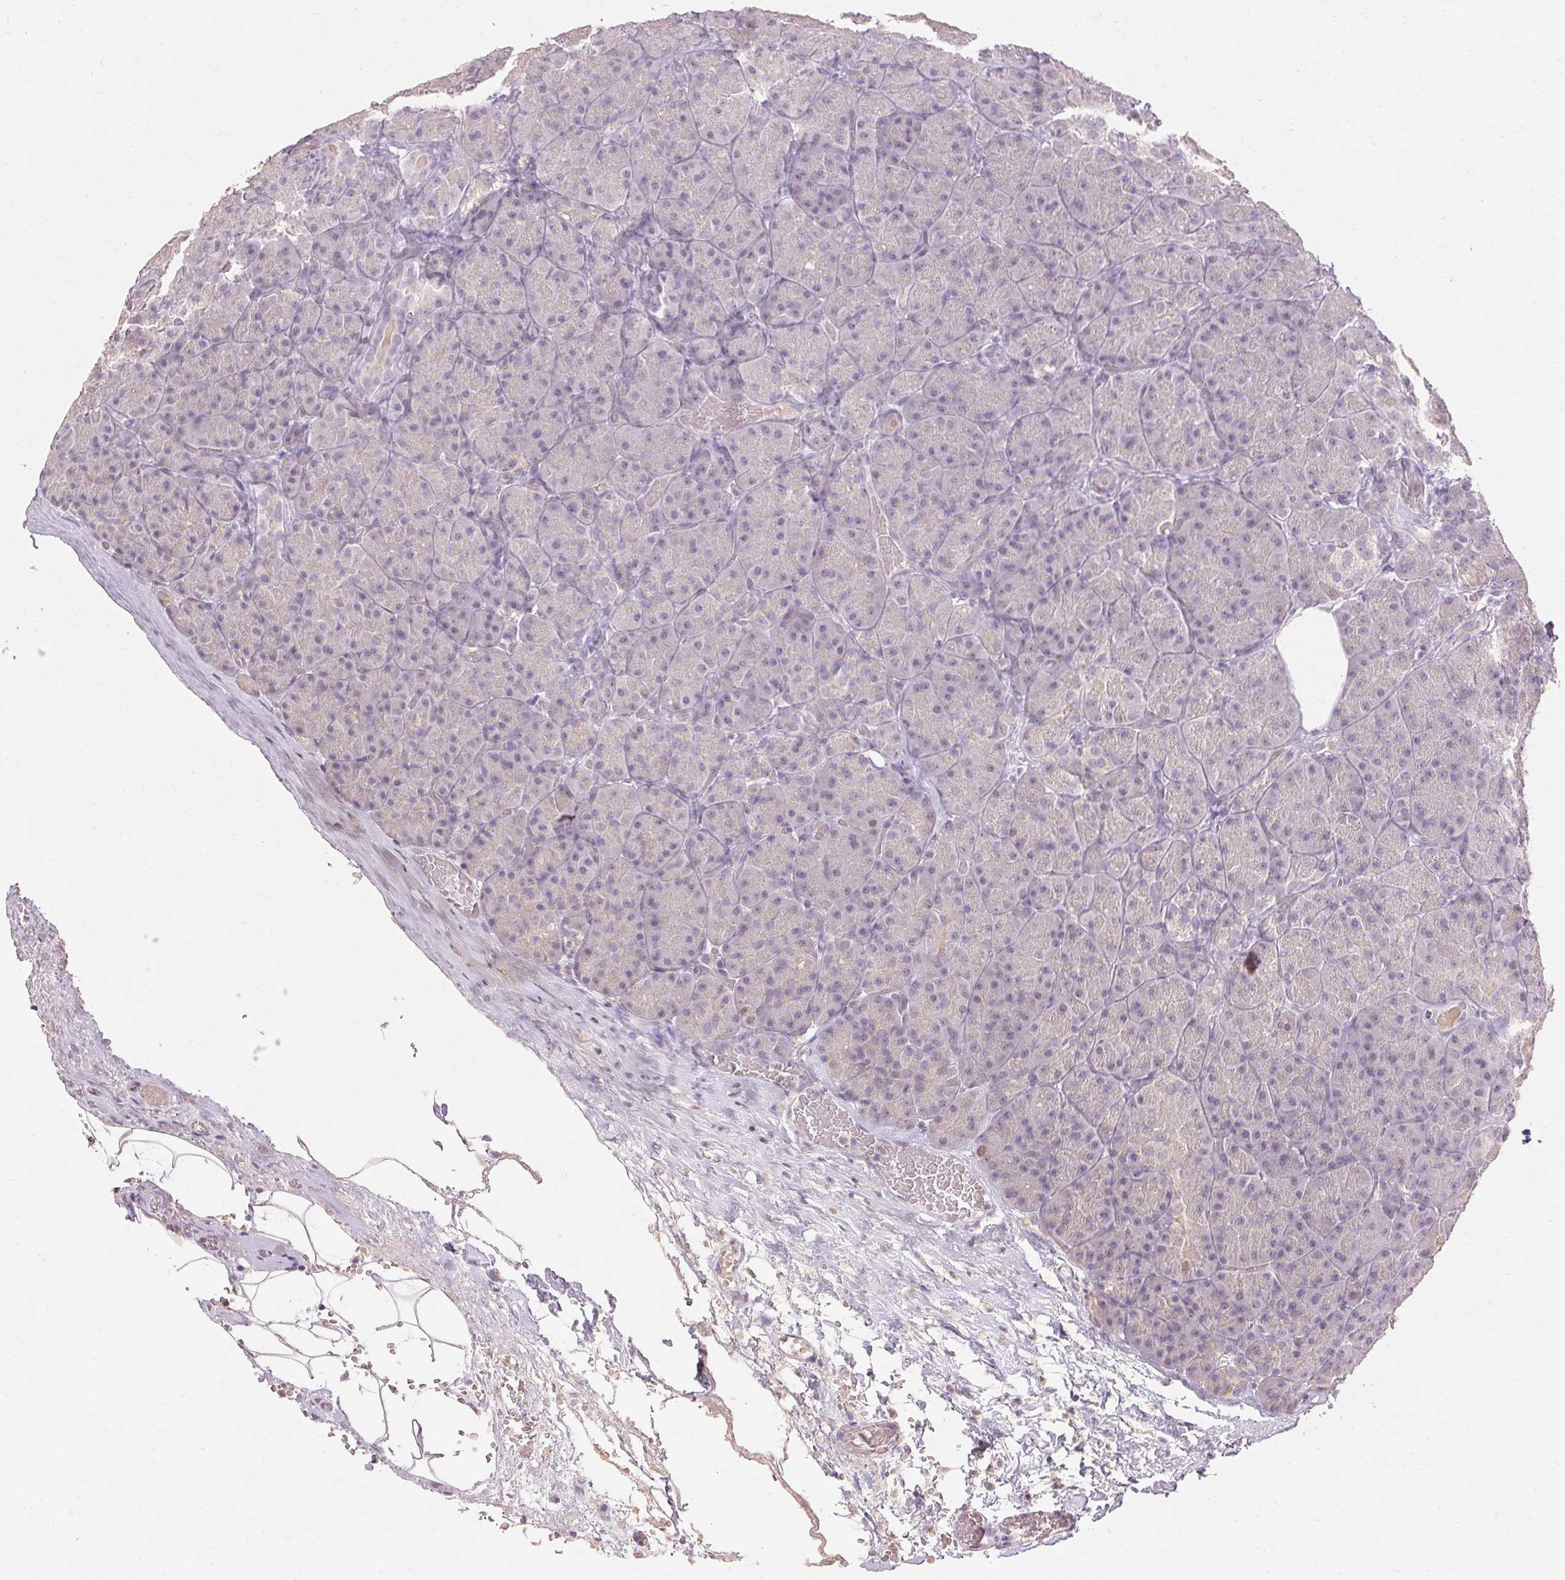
{"staining": {"intensity": "negative", "quantity": "none", "location": "none"}, "tissue": "pancreas", "cell_type": "Exocrine glandular cells", "image_type": "normal", "snomed": [{"axis": "morphology", "description": "Normal tissue, NOS"}, {"axis": "topography", "description": "Pancreas"}], "caption": "Exocrine glandular cells are negative for brown protein staining in unremarkable pancreas. (DAB (3,3'-diaminobenzidine) immunohistochemistry with hematoxylin counter stain).", "gene": "SKP2", "patient": {"sex": "male", "age": 57}}